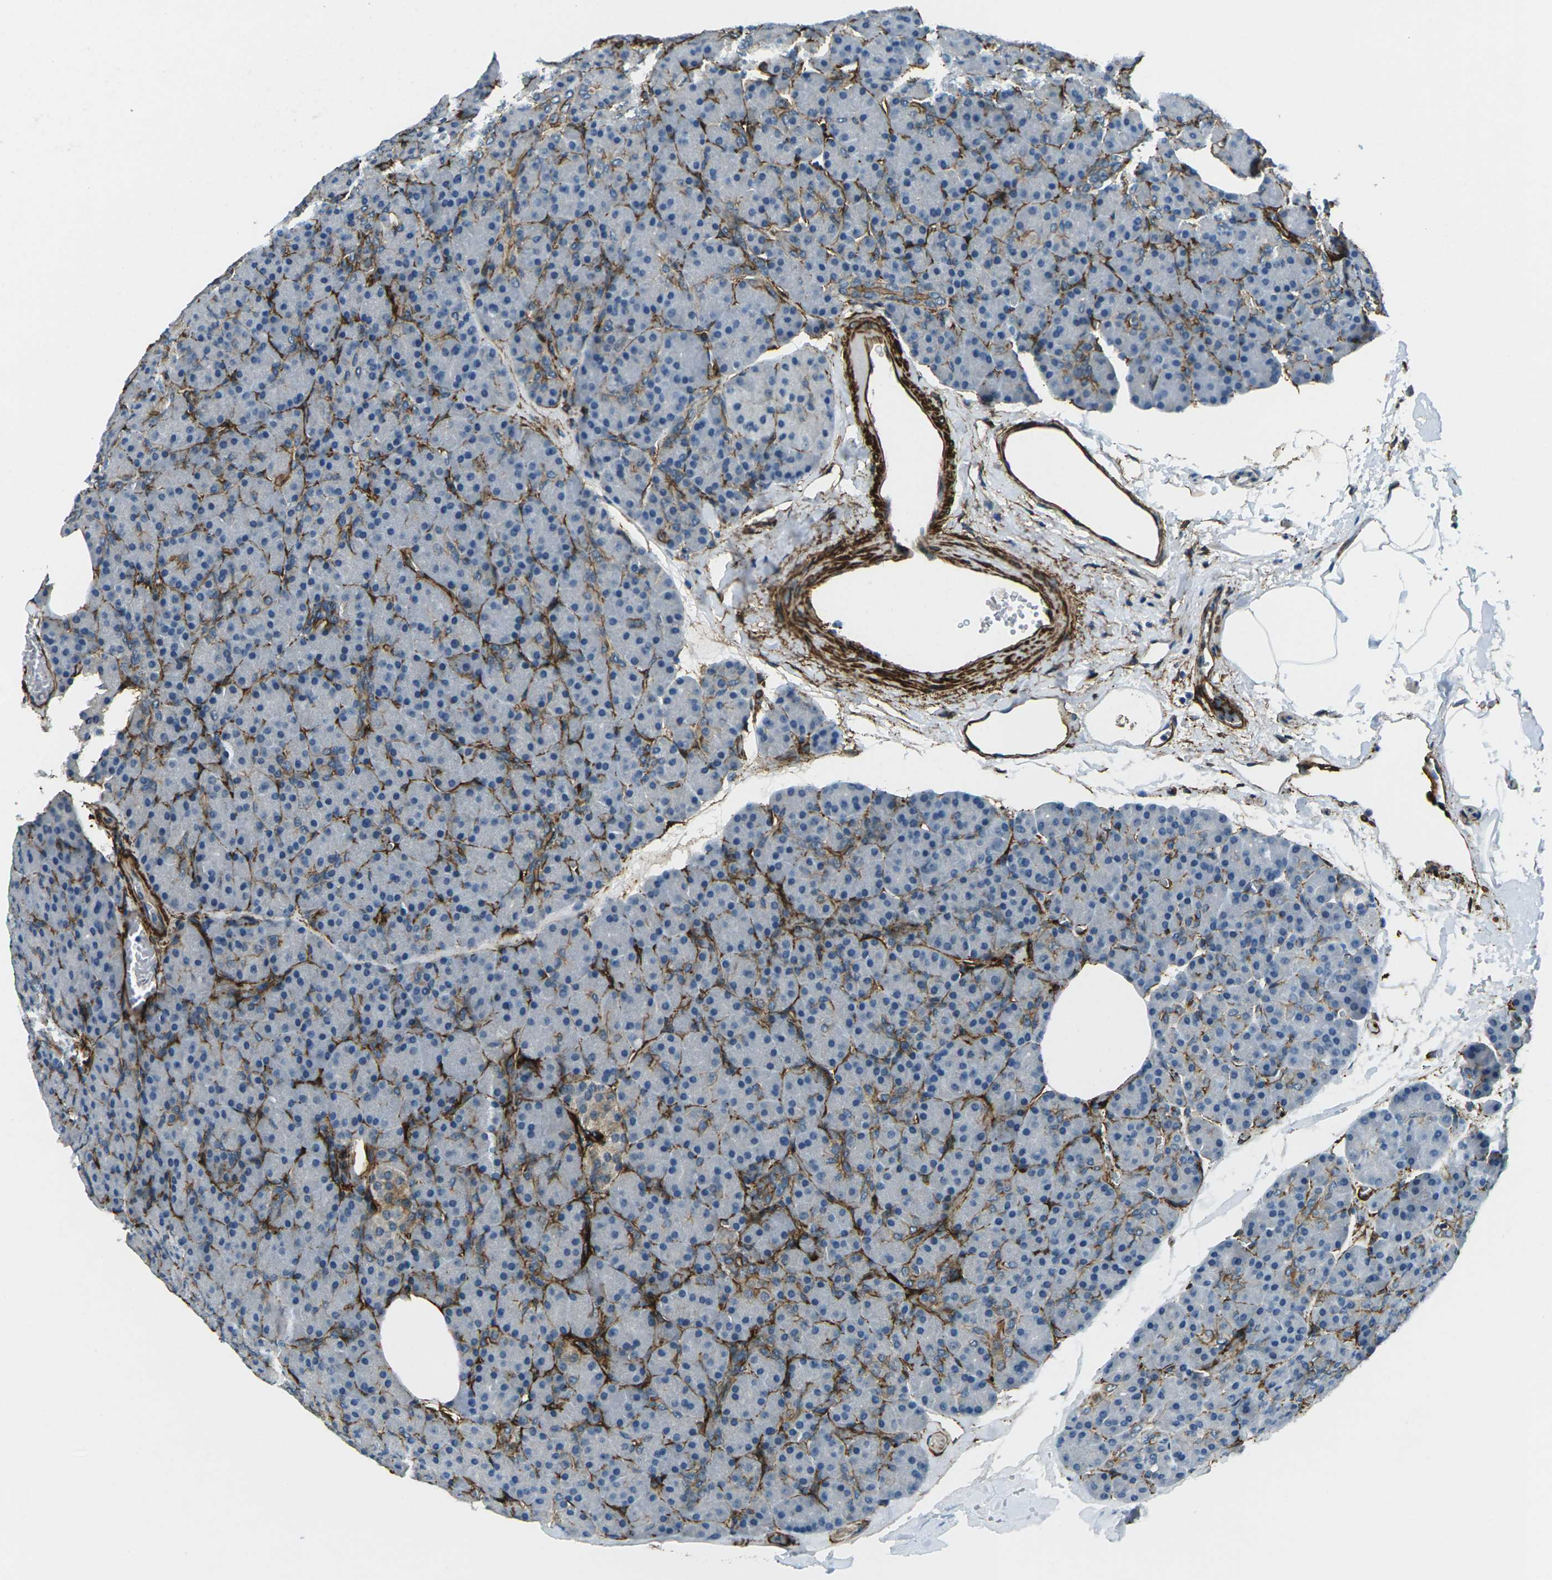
{"staining": {"intensity": "negative", "quantity": "none", "location": "none"}, "tissue": "pancreas", "cell_type": "Exocrine glandular cells", "image_type": "normal", "snomed": [{"axis": "morphology", "description": "Normal tissue, NOS"}, {"axis": "topography", "description": "Pancreas"}], "caption": "Immunohistochemistry of benign human pancreas reveals no positivity in exocrine glandular cells. (DAB (3,3'-diaminobenzidine) immunohistochemistry (IHC) with hematoxylin counter stain).", "gene": "GRAMD1C", "patient": {"sex": "female", "age": 35}}